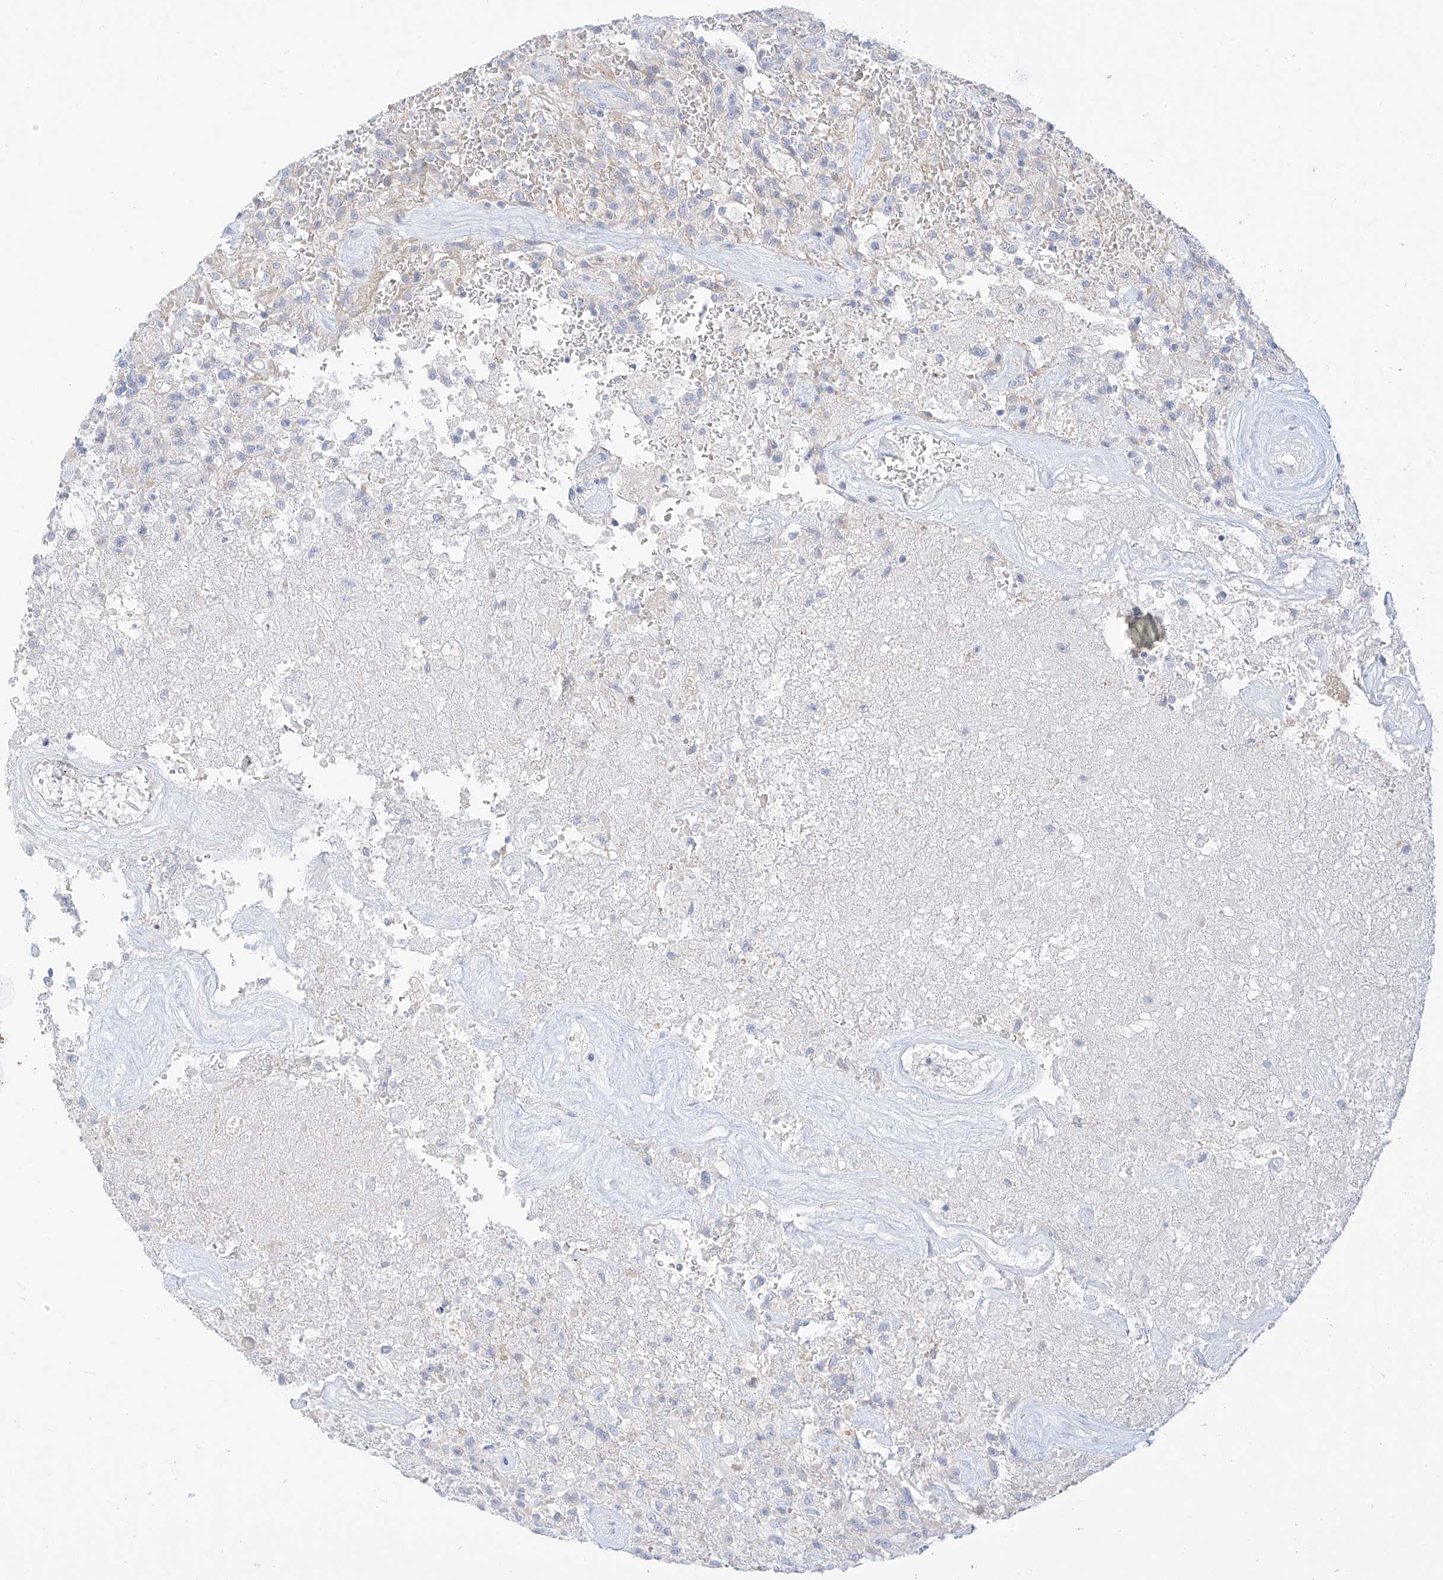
{"staining": {"intensity": "negative", "quantity": "none", "location": "none"}, "tissue": "glioma", "cell_type": "Tumor cells", "image_type": "cancer", "snomed": [{"axis": "morphology", "description": "Glioma, malignant, High grade"}, {"axis": "topography", "description": "Brain"}], "caption": "DAB immunohistochemical staining of human glioma shows no significant expression in tumor cells.", "gene": "ST3GAL5", "patient": {"sex": "female", "age": 57}}